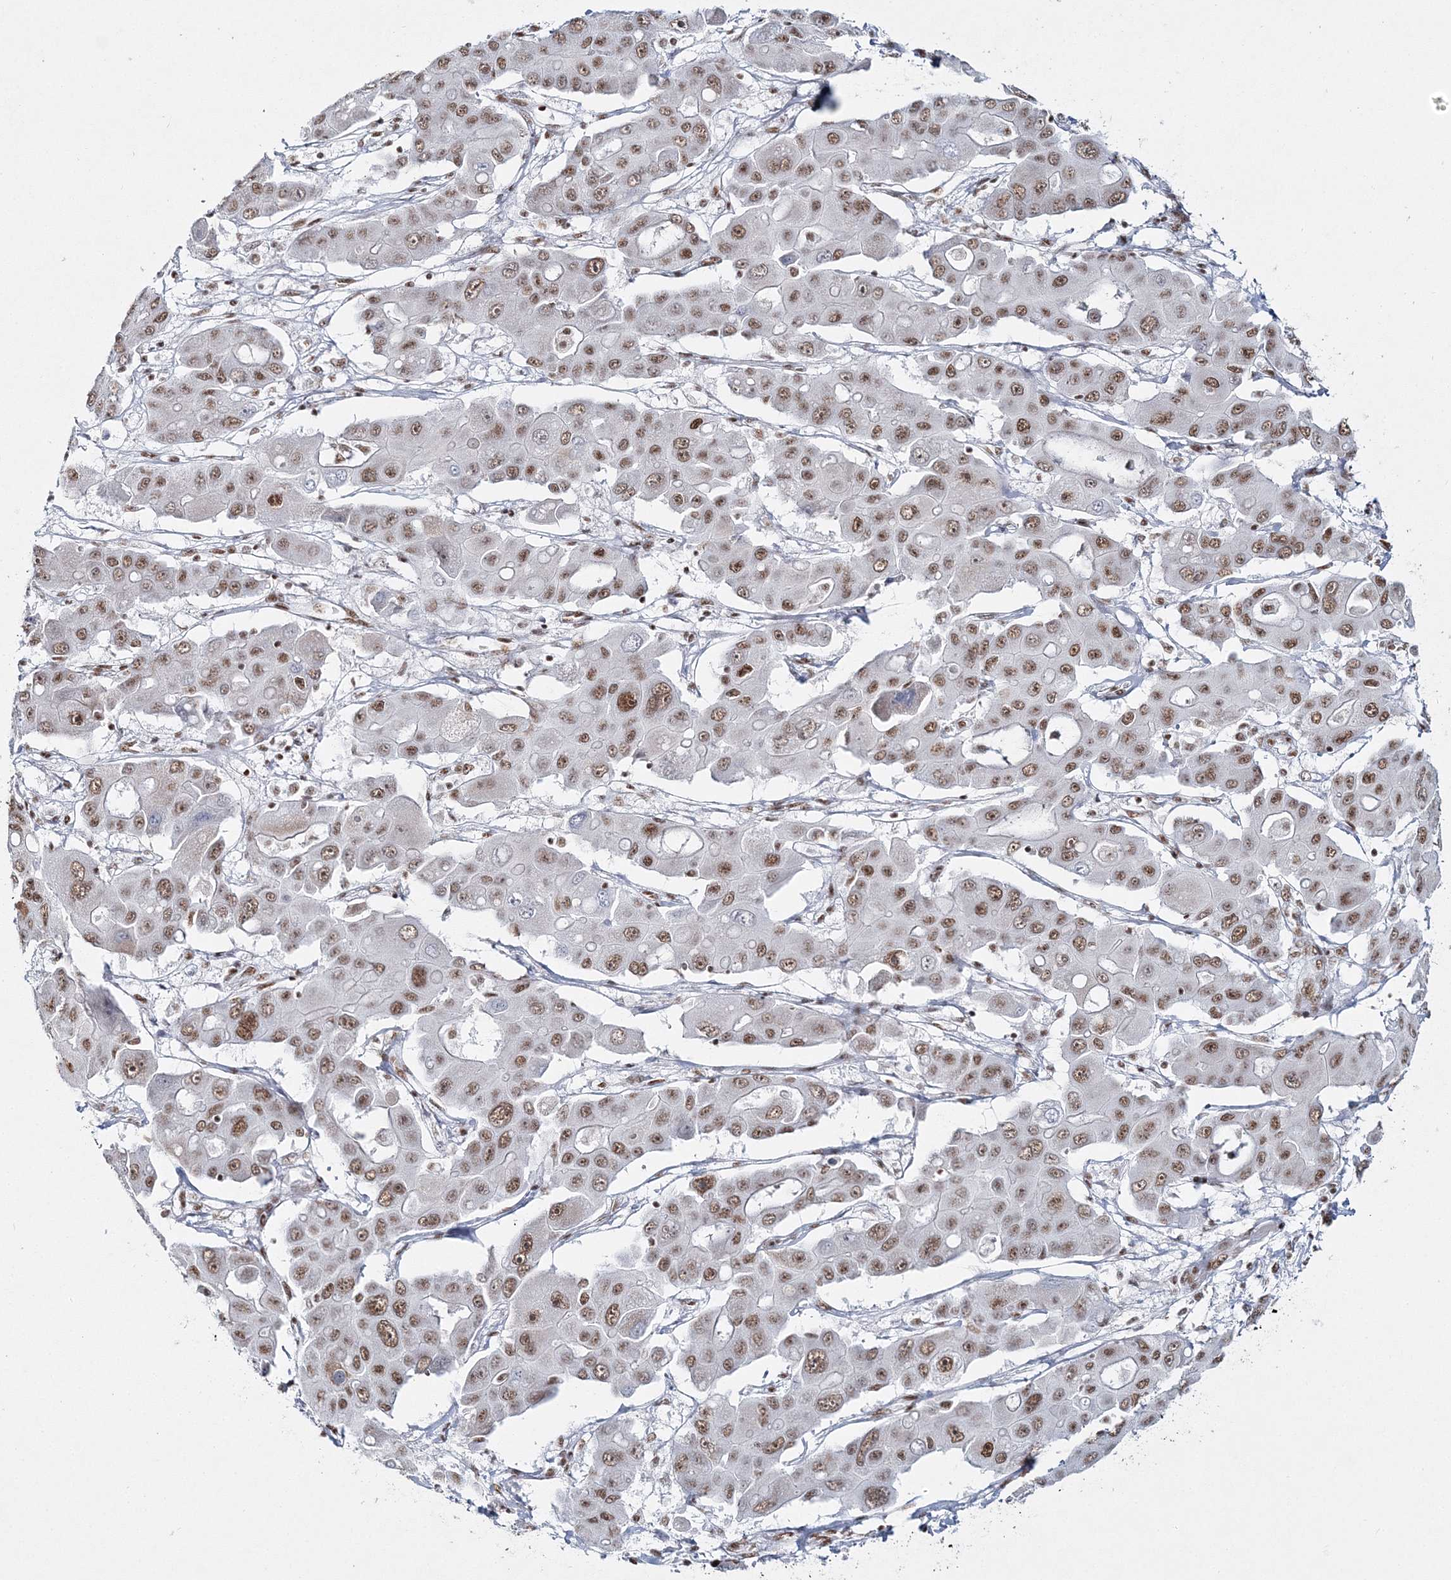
{"staining": {"intensity": "moderate", "quantity": ">75%", "location": "nuclear"}, "tissue": "liver cancer", "cell_type": "Tumor cells", "image_type": "cancer", "snomed": [{"axis": "morphology", "description": "Cholangiocarcinoma"}, {"axis": "topography", "description": "Liver"}], "caption": "Cholangiocarcinoma (liver) was stained to show a protein in brown. There is medium levels of moderate nuclear expression in approximately >75% of tumor cells.", "gene": "QRICH1", "patient": {"sex": "male", "age": 67}}